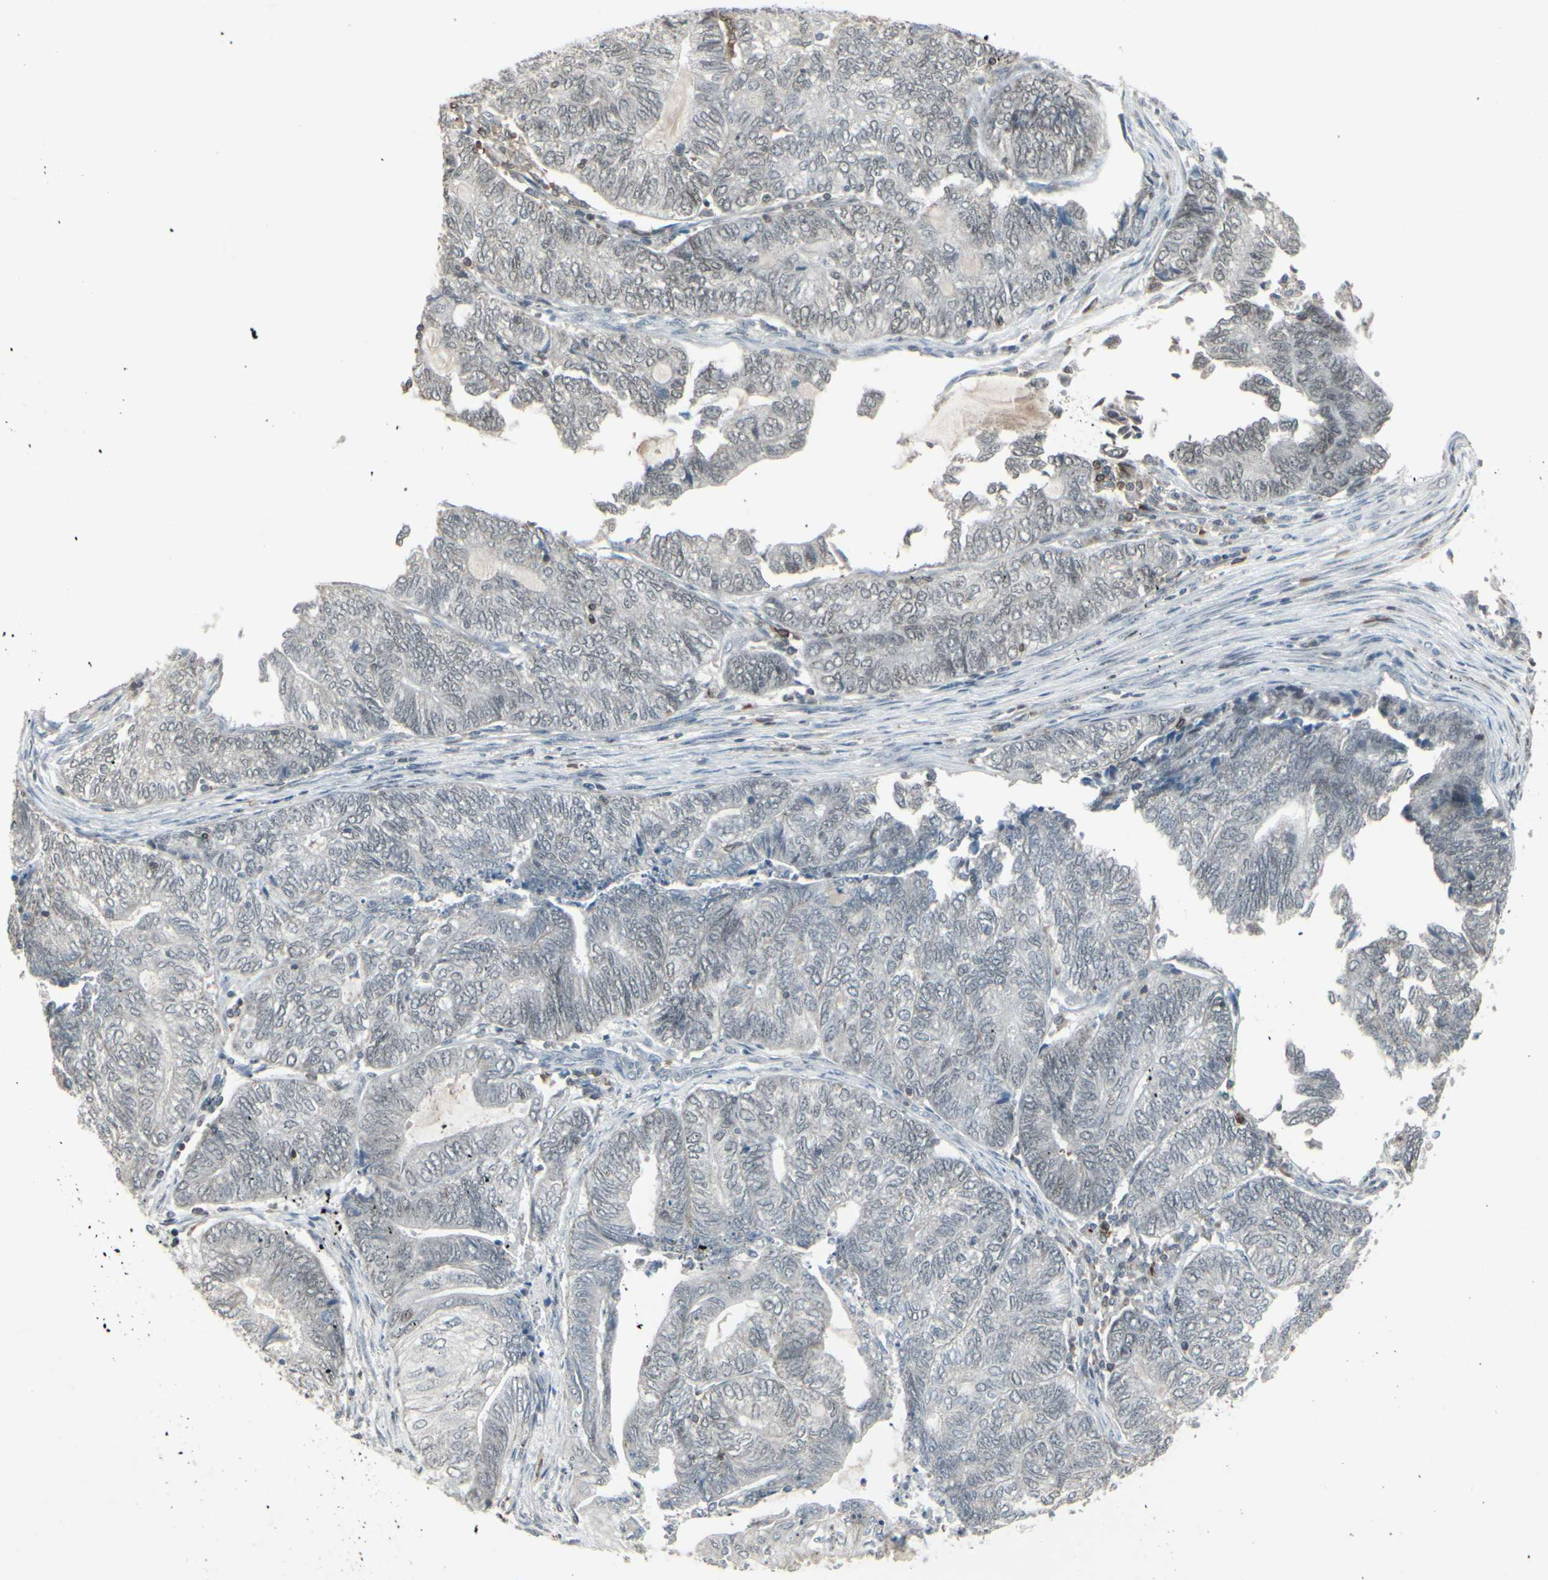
{"staining": {"intensity": "negative", "quantity": "none", "location": "none"}, "tissue": "endometrial cancer", "cell_type": "Tumor cells", "image_type": "cancer", "snomed": [{"axis": "morphology", "description": "Adenocarcinoma, NOS"}, {"axis": "topography", "description": "Uterus"}, {"axis": "topography", "description": "Endometrium"}], "caption": "Immunohistochemistry micrograph of human adenocarcinoma (endometrial) stained for a protein (brown), which demonstrates no staining in tumor cells.", "gene": "SAMSN1", "patient": {"sex": "female", "age": 70}}